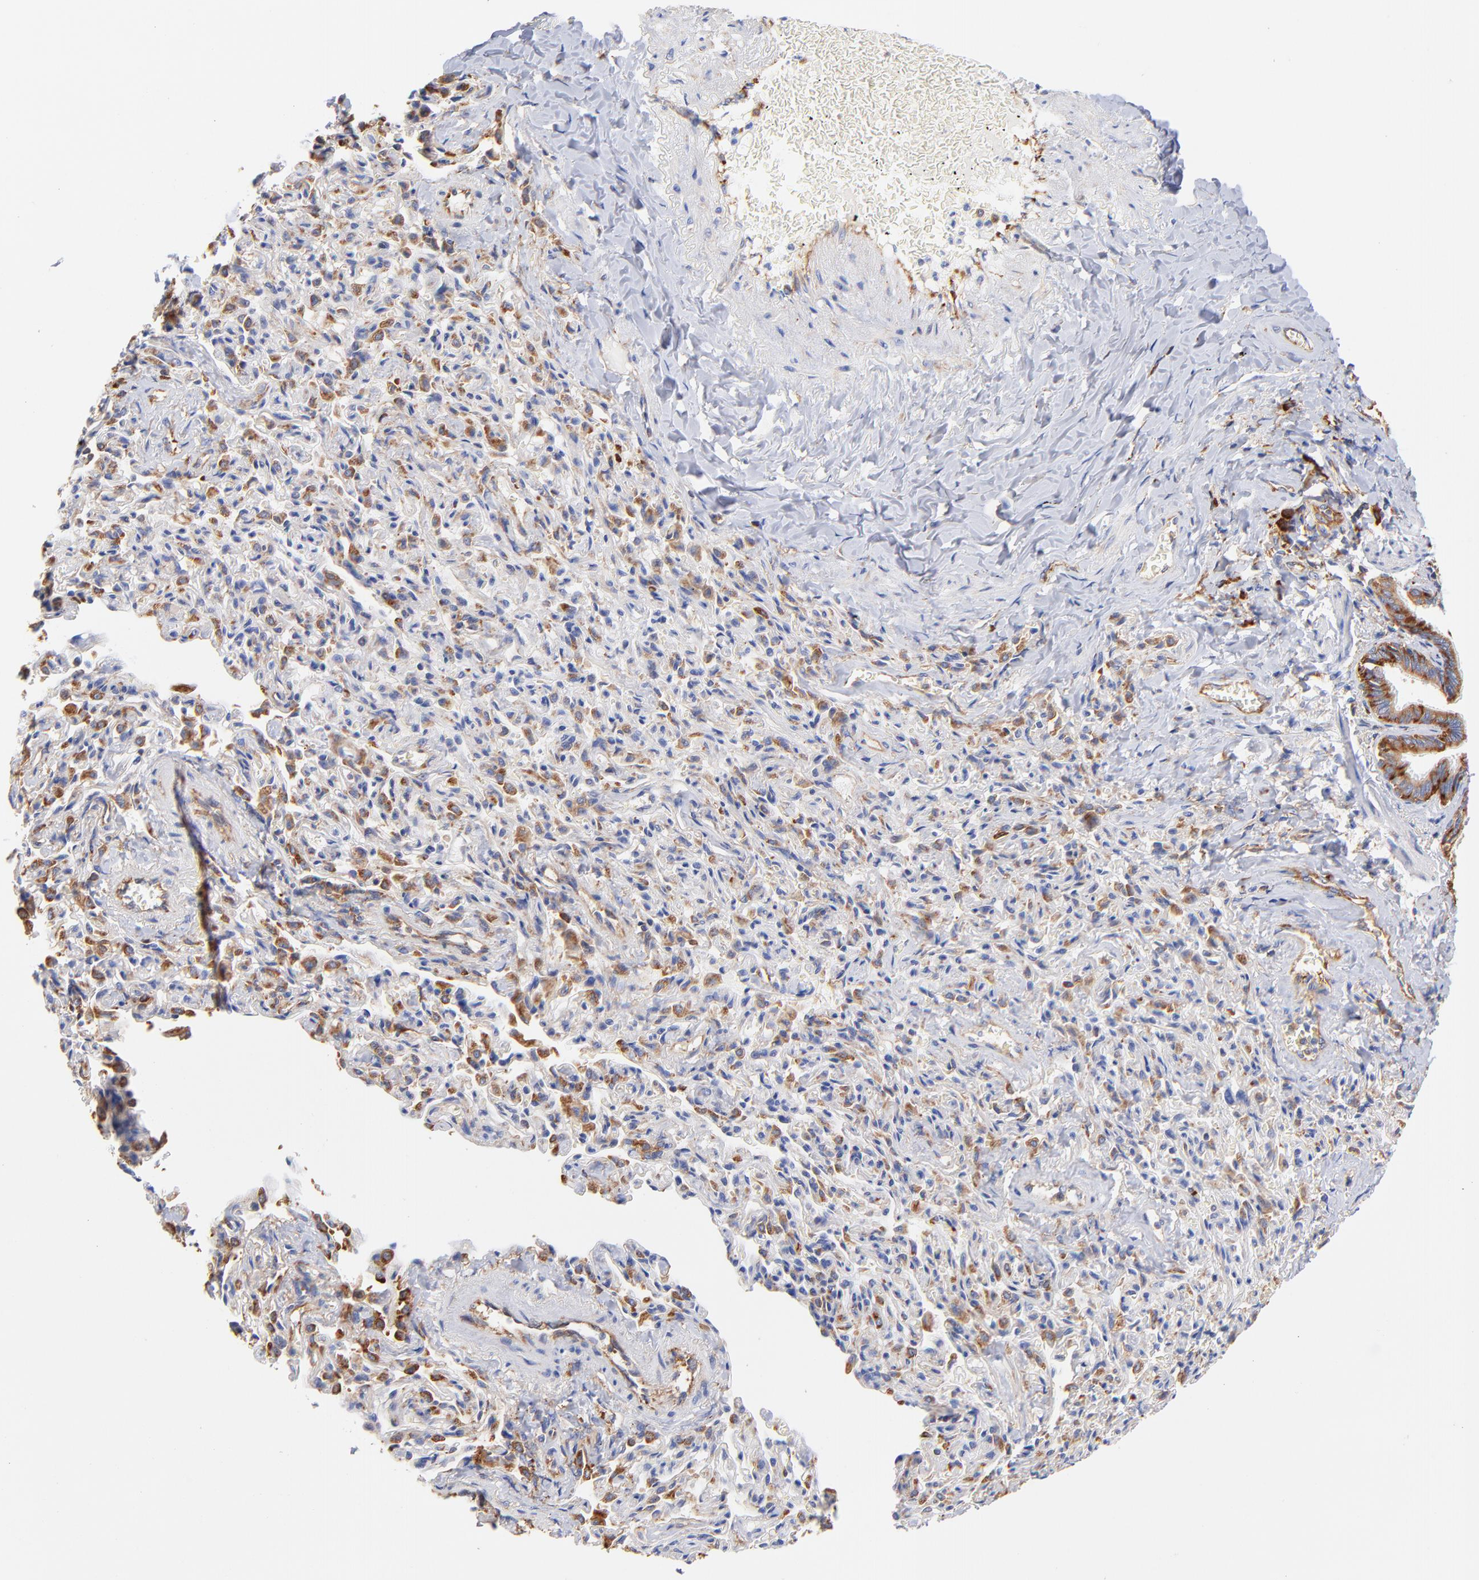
{"staining": {"intensity": "strong", "quantity": ">75%", "location": "cytoplasmic/membranous"}, "tissue": "bronchus", "cell_type": "Respiratory epithelial cells", "image_type": "normal", "snomed": [{"axis": "morphology", "description": "Normal tissue, NOS"}, {"axis": "topography", "description": "Lung"}], "caption": "Protein expression analysis of benign bronchus exhibits strong cytoplasmic/membranous expression in approximately >75% of respiratory epithelial cells. Ihc stains the protein of interest in brown and the nuclei are stained blue.", "gene": "RPL27", "patient": {"sex": "male", "age": 64}}